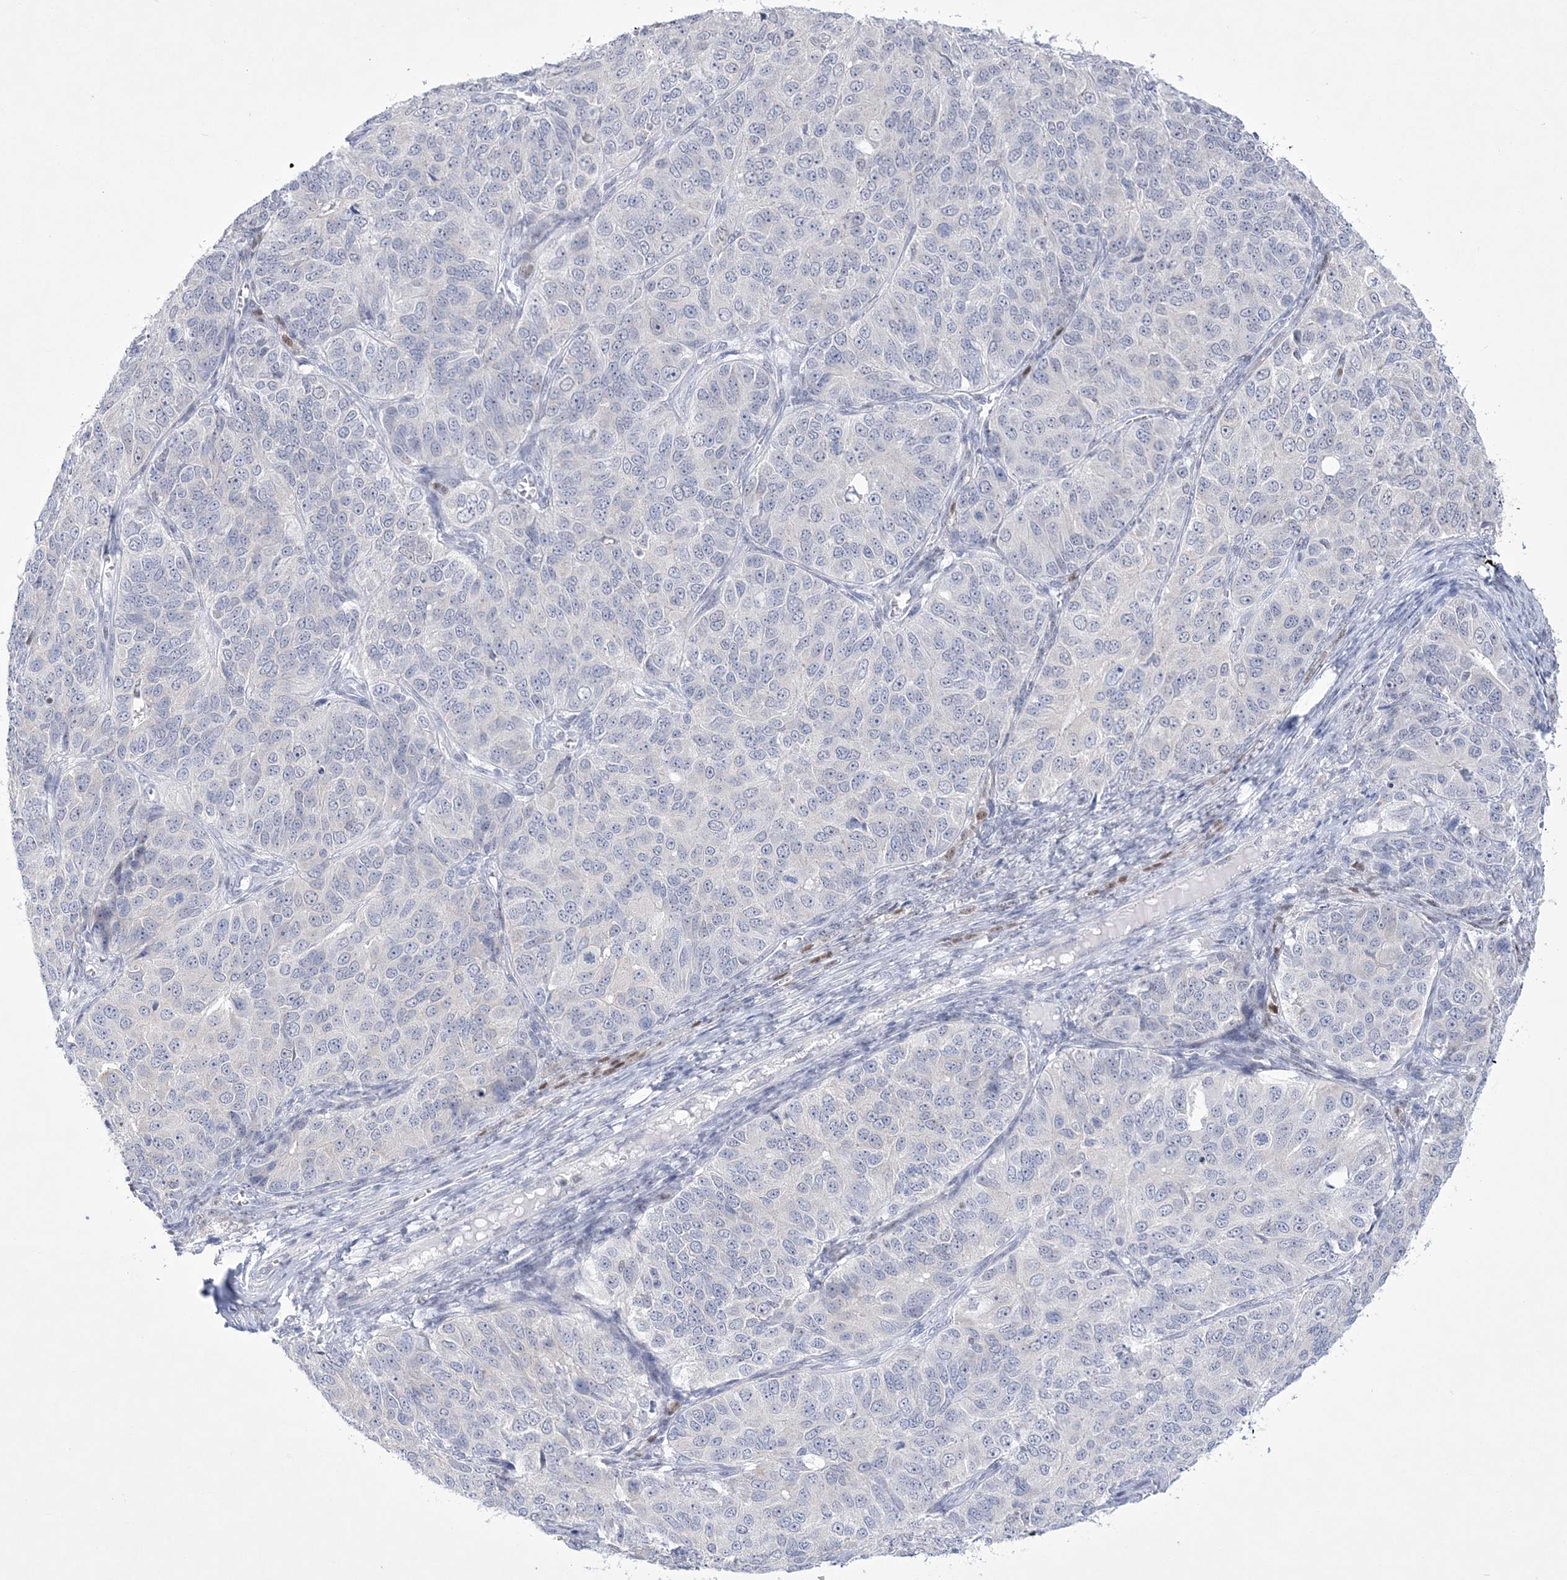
{"staining": {"intensity": "negative", "quantity": "none", "location": "none"}, "tissue": "ovarian cancer", "cell_type": "Tumor cells", "image_type": "cancer", "snomed": [{"axis": "morphology", "description": "Carcinoma, endometroid"}, {"axis": "topography", "description": "Ovary"}], "caption": "Ovarian endometroid carcinoma was stained to show a protein in brown. There is no significant staining in tumor cells.", "gene": "WDR27", "patient": {"sex": "female", "age": 51}}